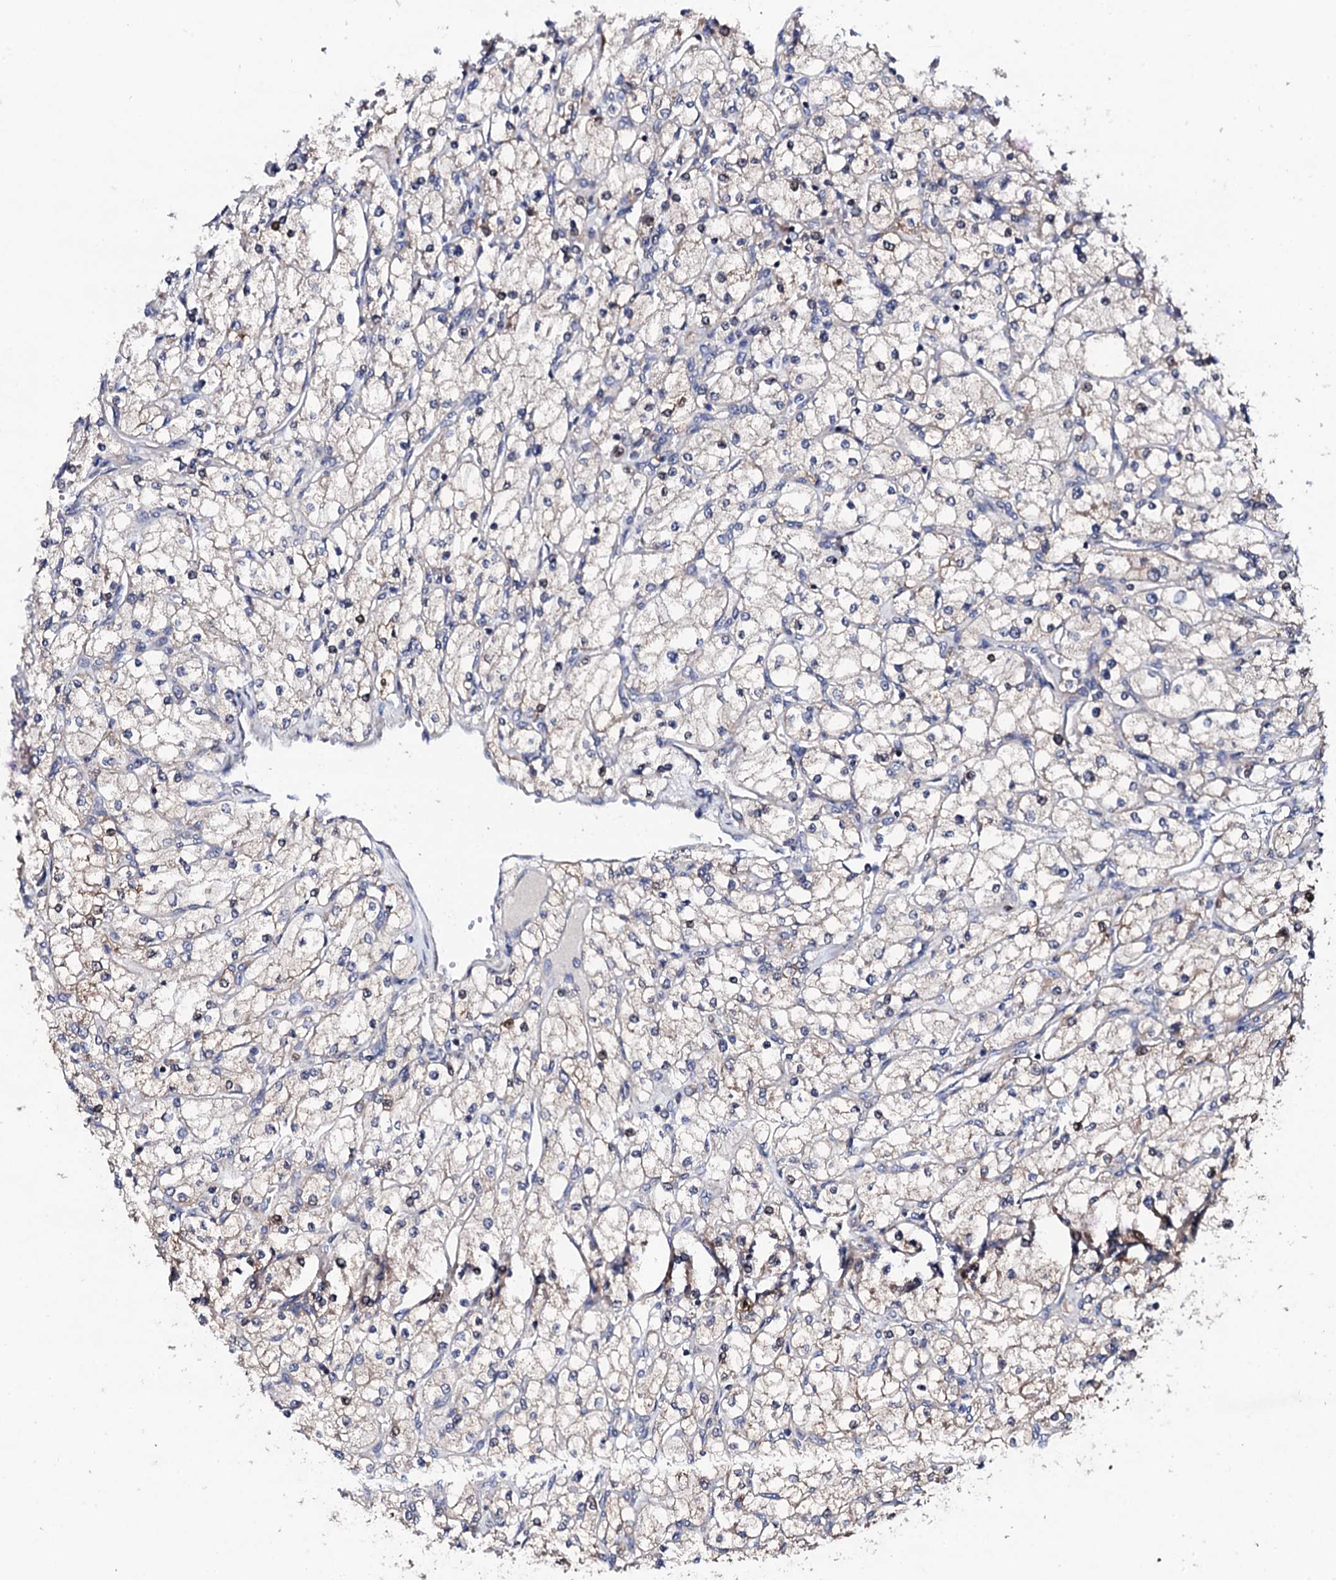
{"staining": {"intensity": "weak", "quantity": "<25%", "location": "cytoplasmic/membranous"}, "tissue": "renal cancer", "cell_type": "Tumor cells", "image_type": "cancer", "snomed": [{"axis": "morphology", "description": "Adenocarcinoma, NOS"}, {"axis": "topography", "description": "Kidney"}], "caption": "Tumor cells are negative for brown protein staining in renal cancer.", "gene": "IP6K1", "patient": {"sex": "male", "age": 80}}